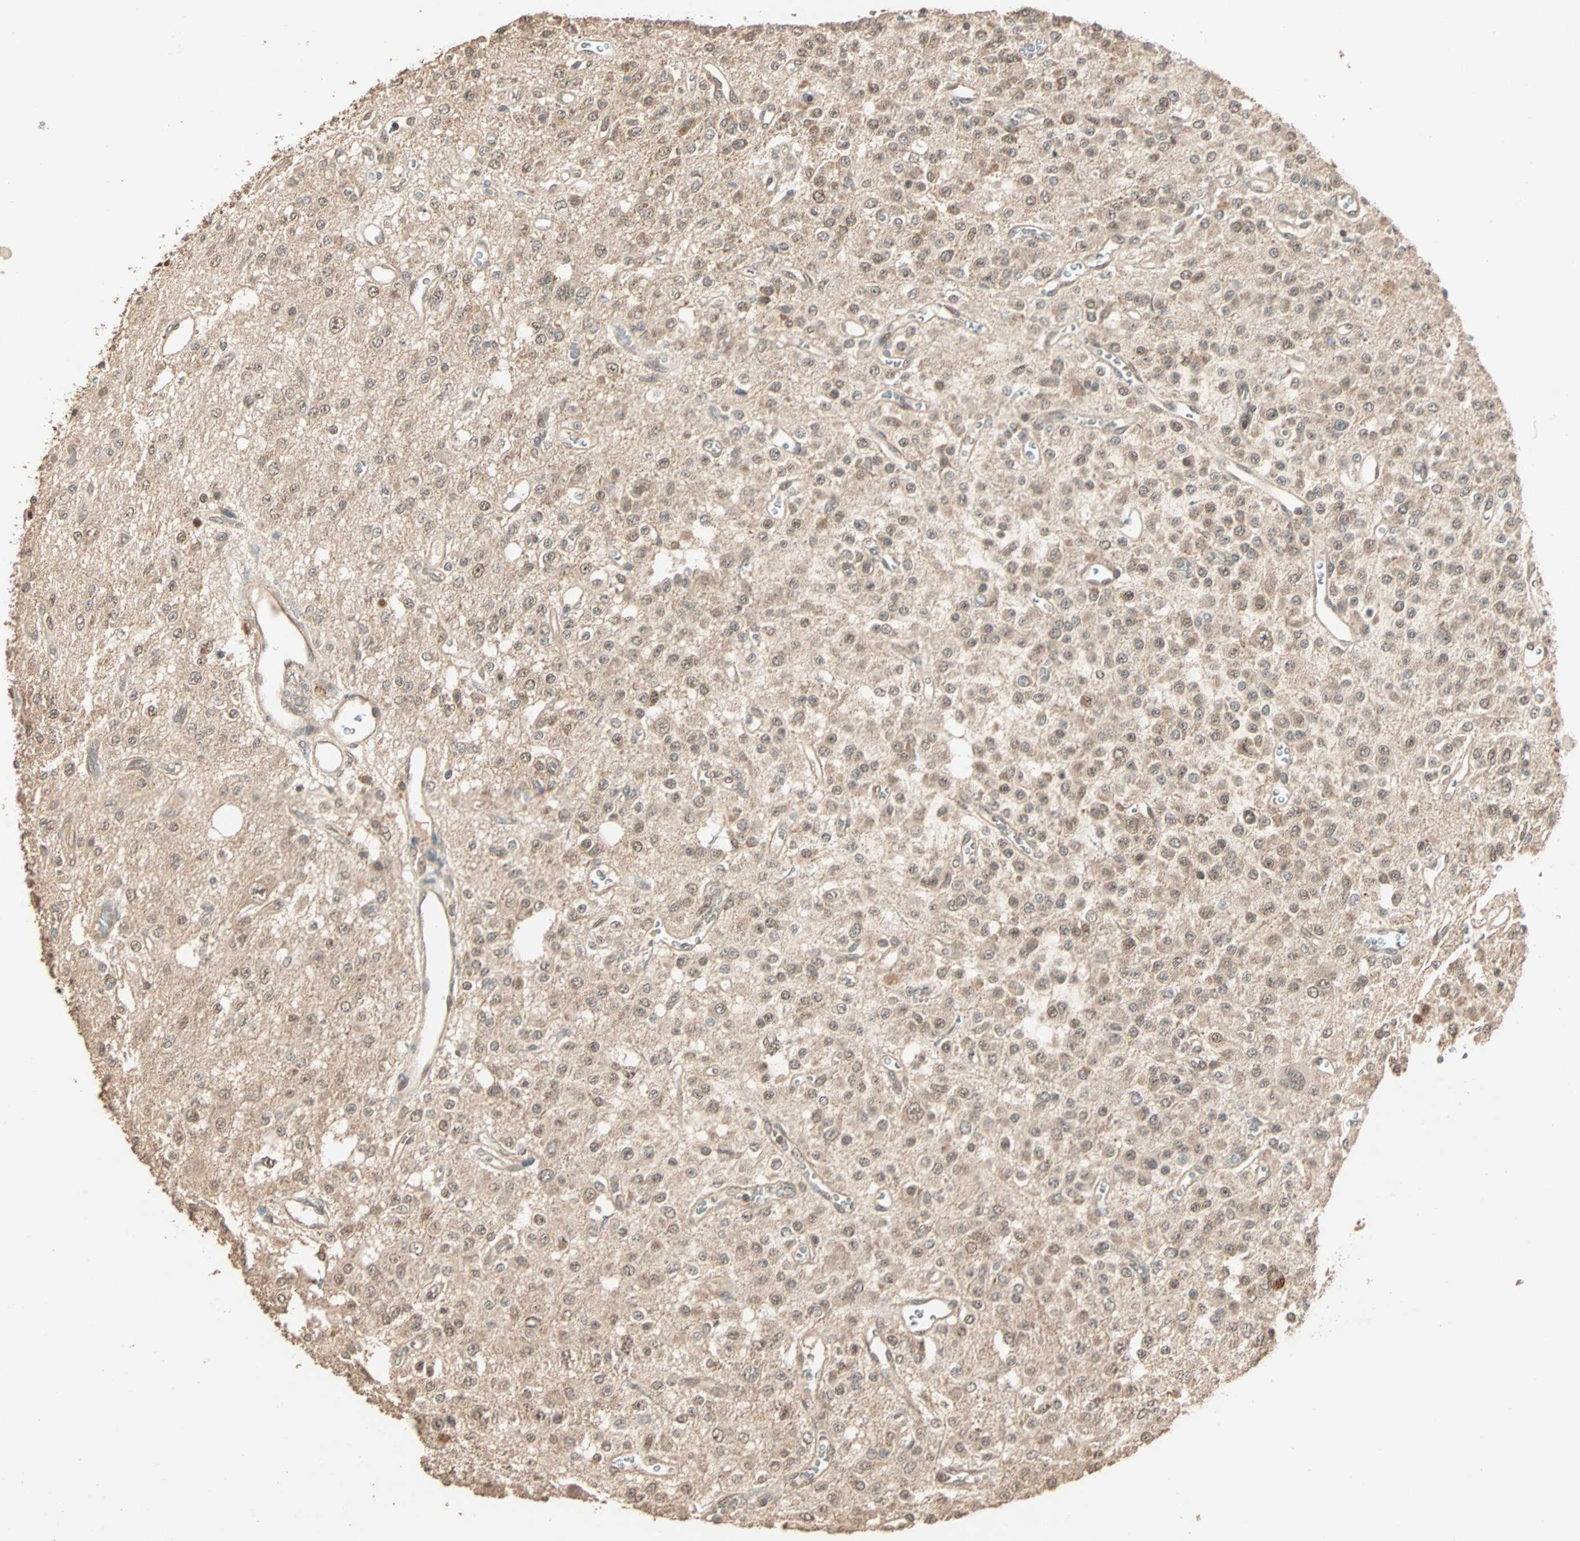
{"staining": {"intensity": "weak", "quantity": ">75%", "location": "cytoplasmic/membranous,nuclear"}, "tissue": "glioma", "cell_type": "Tumor cells", "image_type": "cancer", "snomed": [{"axis": "morphology", "description": "Glioma, malignant, Low grade"}, {"axis": "topography", "description": "Brain"}], "caption": "The image exhibits immunohistochemical staining of malignant glioma (low-grade). There is weak cytoplasmic/membranous and nuclear positivity is appreciated in approximately >75% of tumor cells.", "gene": "ZBTB33", "patient": {"sex": "male", "age": 38}}